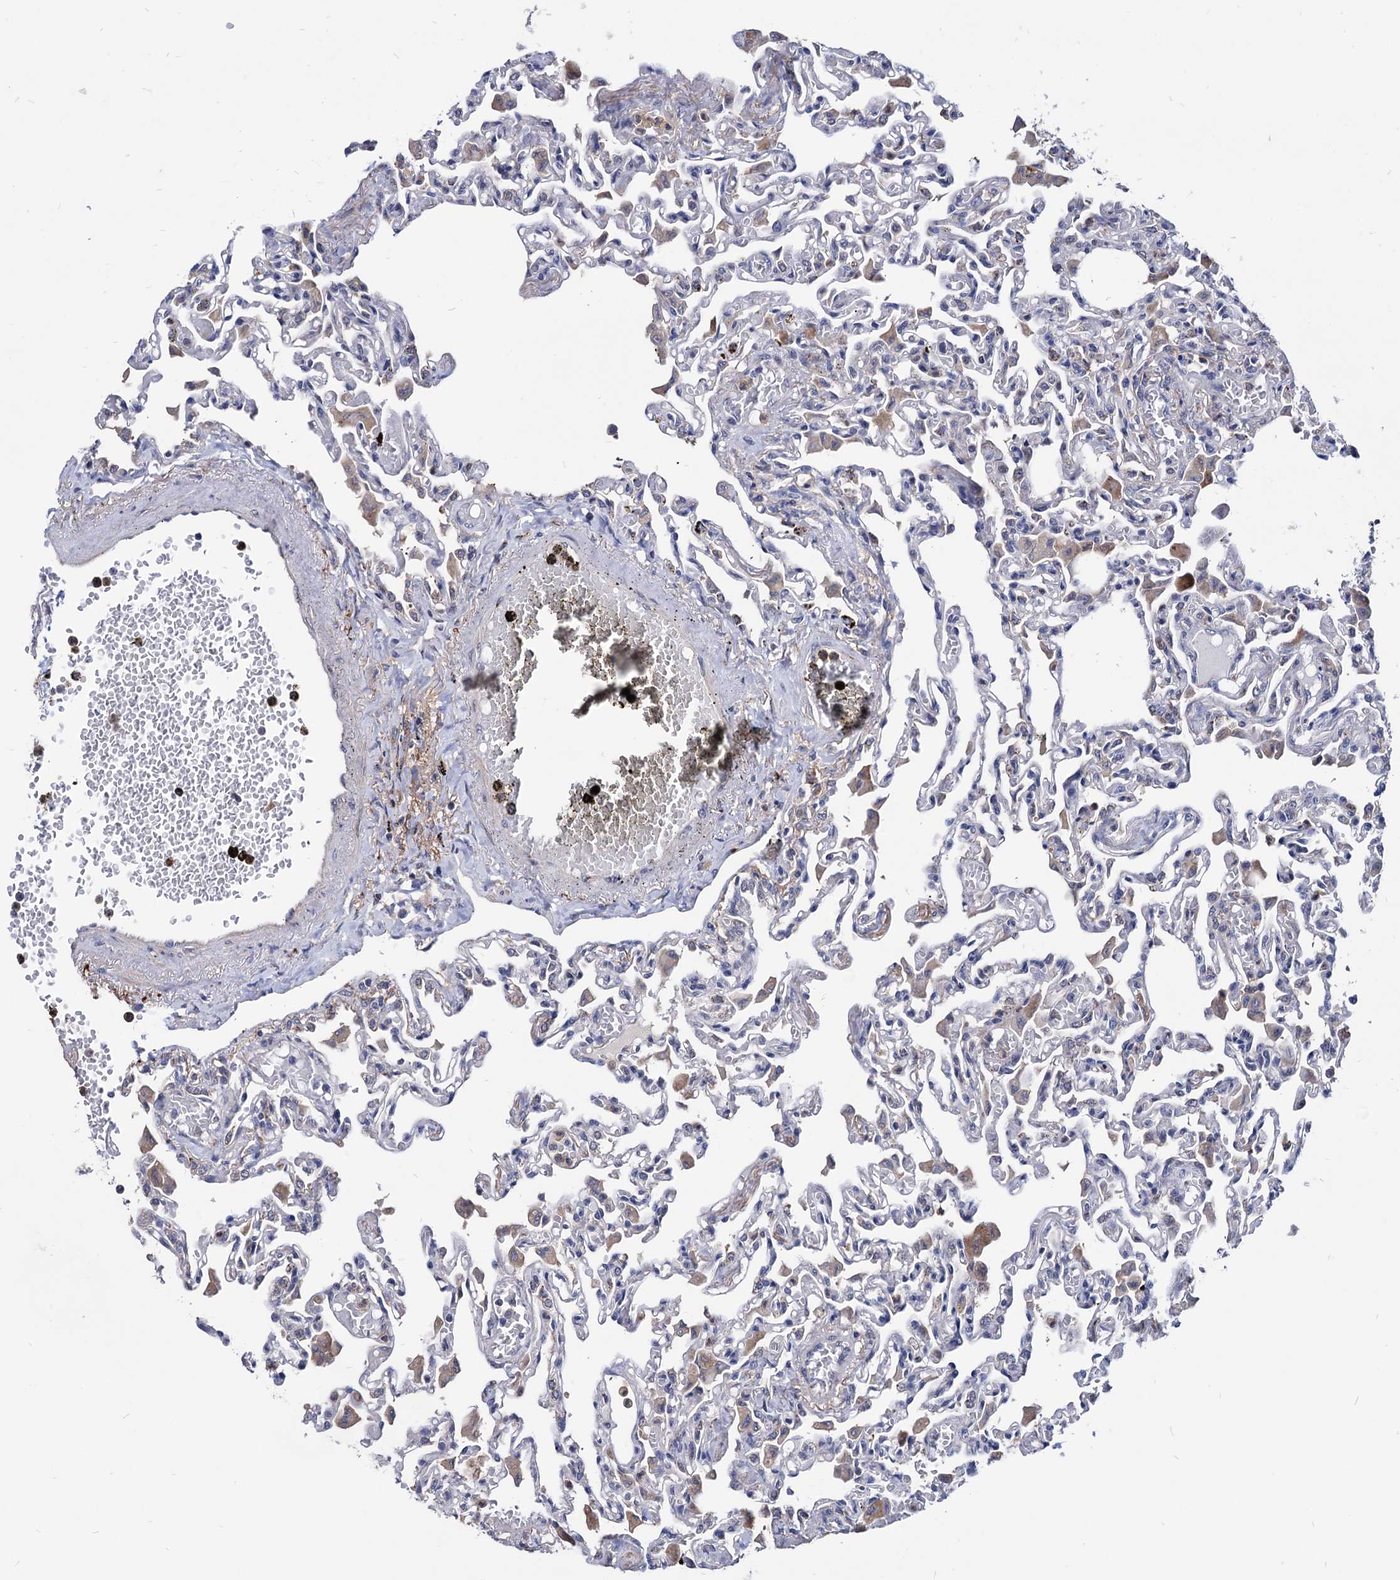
{"staining": {"intensity": "moderate", "quantity": "<25%", "location": "cytoplasmic/membranous"}, "tissue": "lung", "cell_type": "Alveolar cells", "image_type": "normal", "snomed": [{"axis": "morphology", "description": "Normal tissue, NOS"}, {"axis": "topography", "description": "Bronchus"}, {"axis": "topography", "description": "Lung"}], "caption": "IHC image of normal lung stained for a protein (brown), which demonstrates low levels of moderate cytoplasmic/membranous expression in approximately <25% of alveolar cells.", "gene": "ESD", "patient": {"sex": "female", "age": 49}}